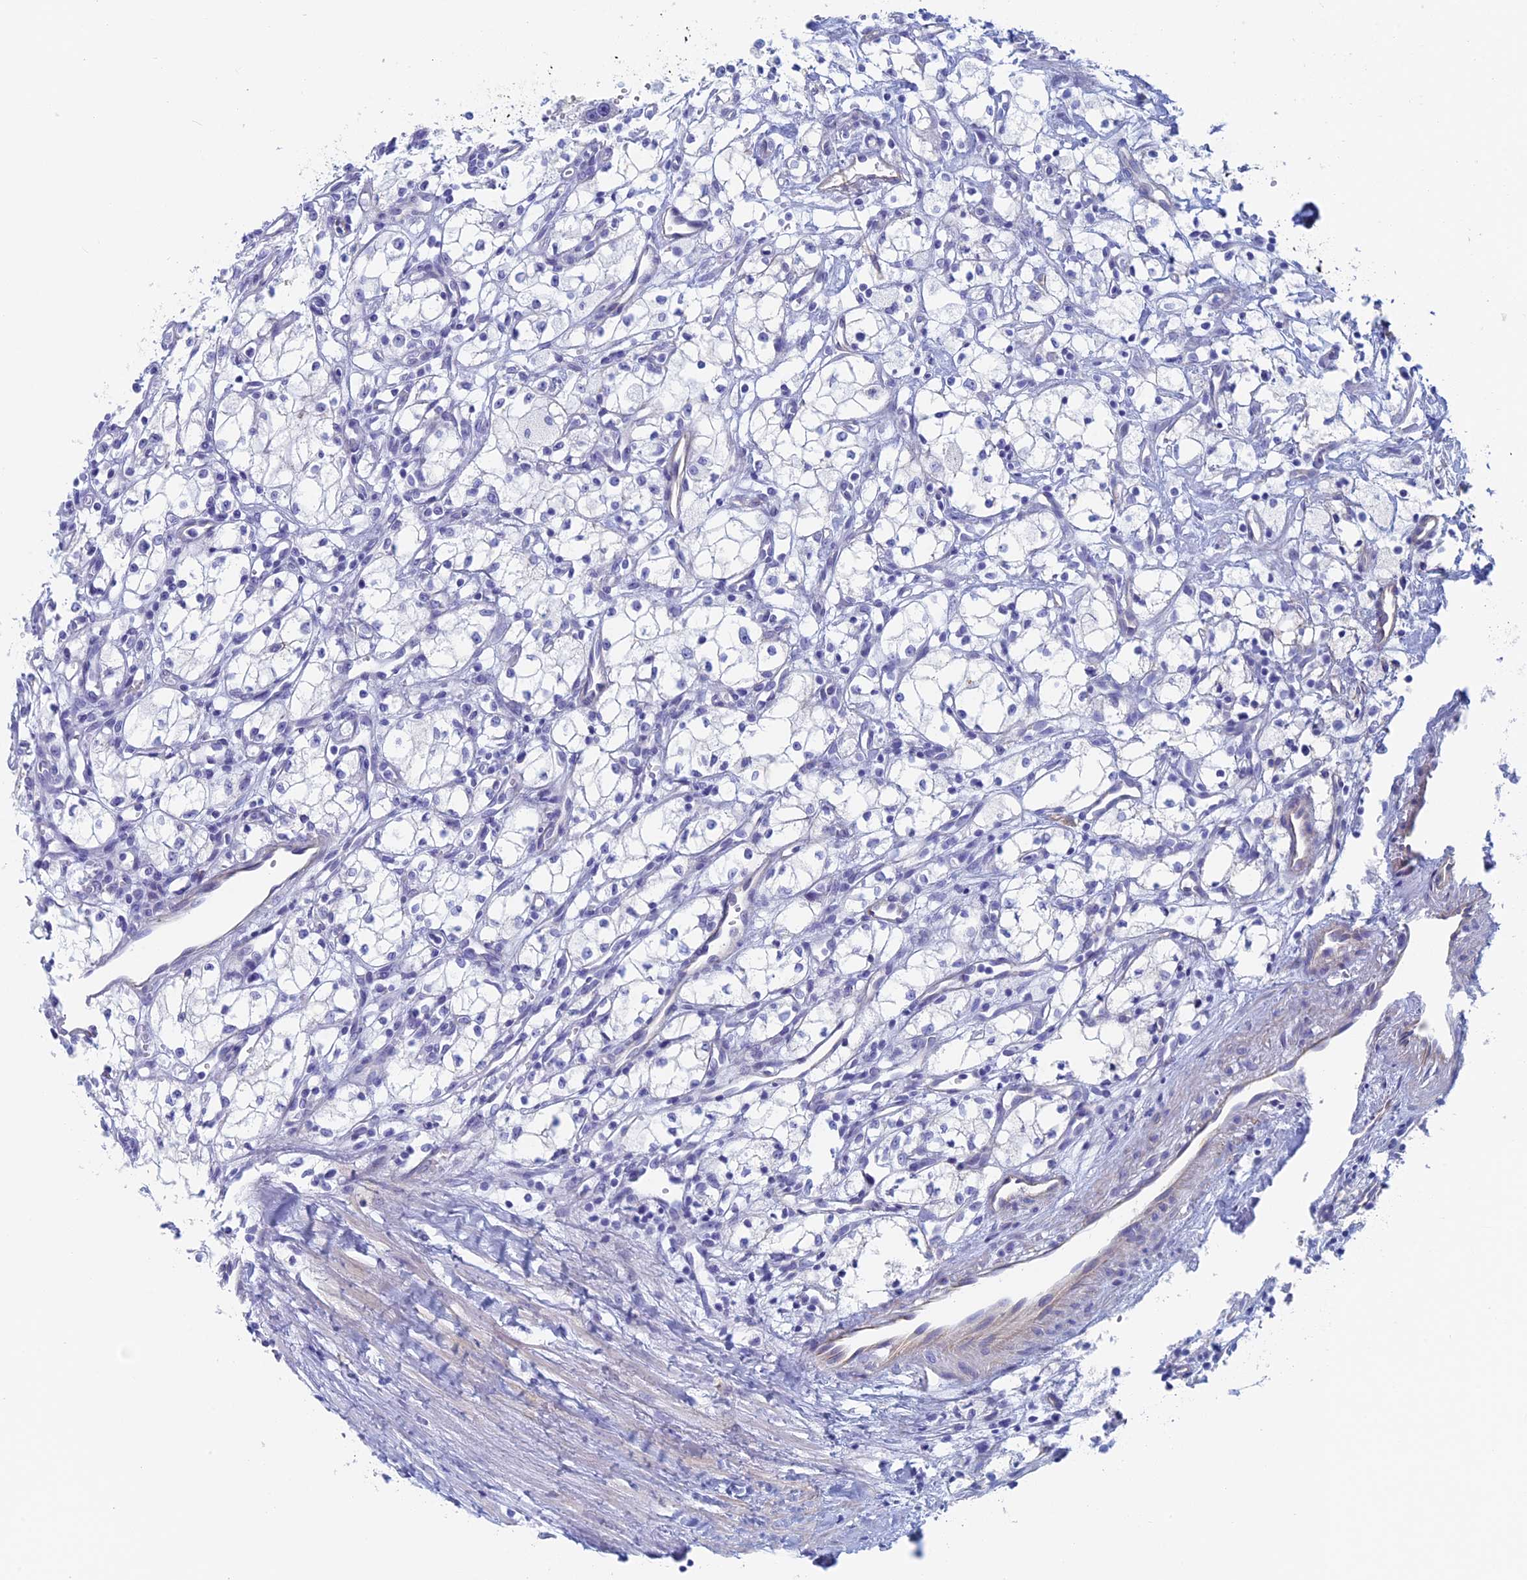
{"staining": {"intensity": "negative", "quantity": "none", "location": "none"}, "tissue": "renal cancer", "cell_type": "Tumor cells", "image_type": "cancer", "snomed": [{"axis": "morphology", "description": "Adenocarcinoma, NOS"}, {"axis": "topography", "description": "Kidney"}], "caption": "Immunohistochemistry (IHC) of human adenocarcinoma (renal) displays no expression in tumor cells.", "gene": "MAGEB6", "patient": {"sex": "male", "age": 59}}